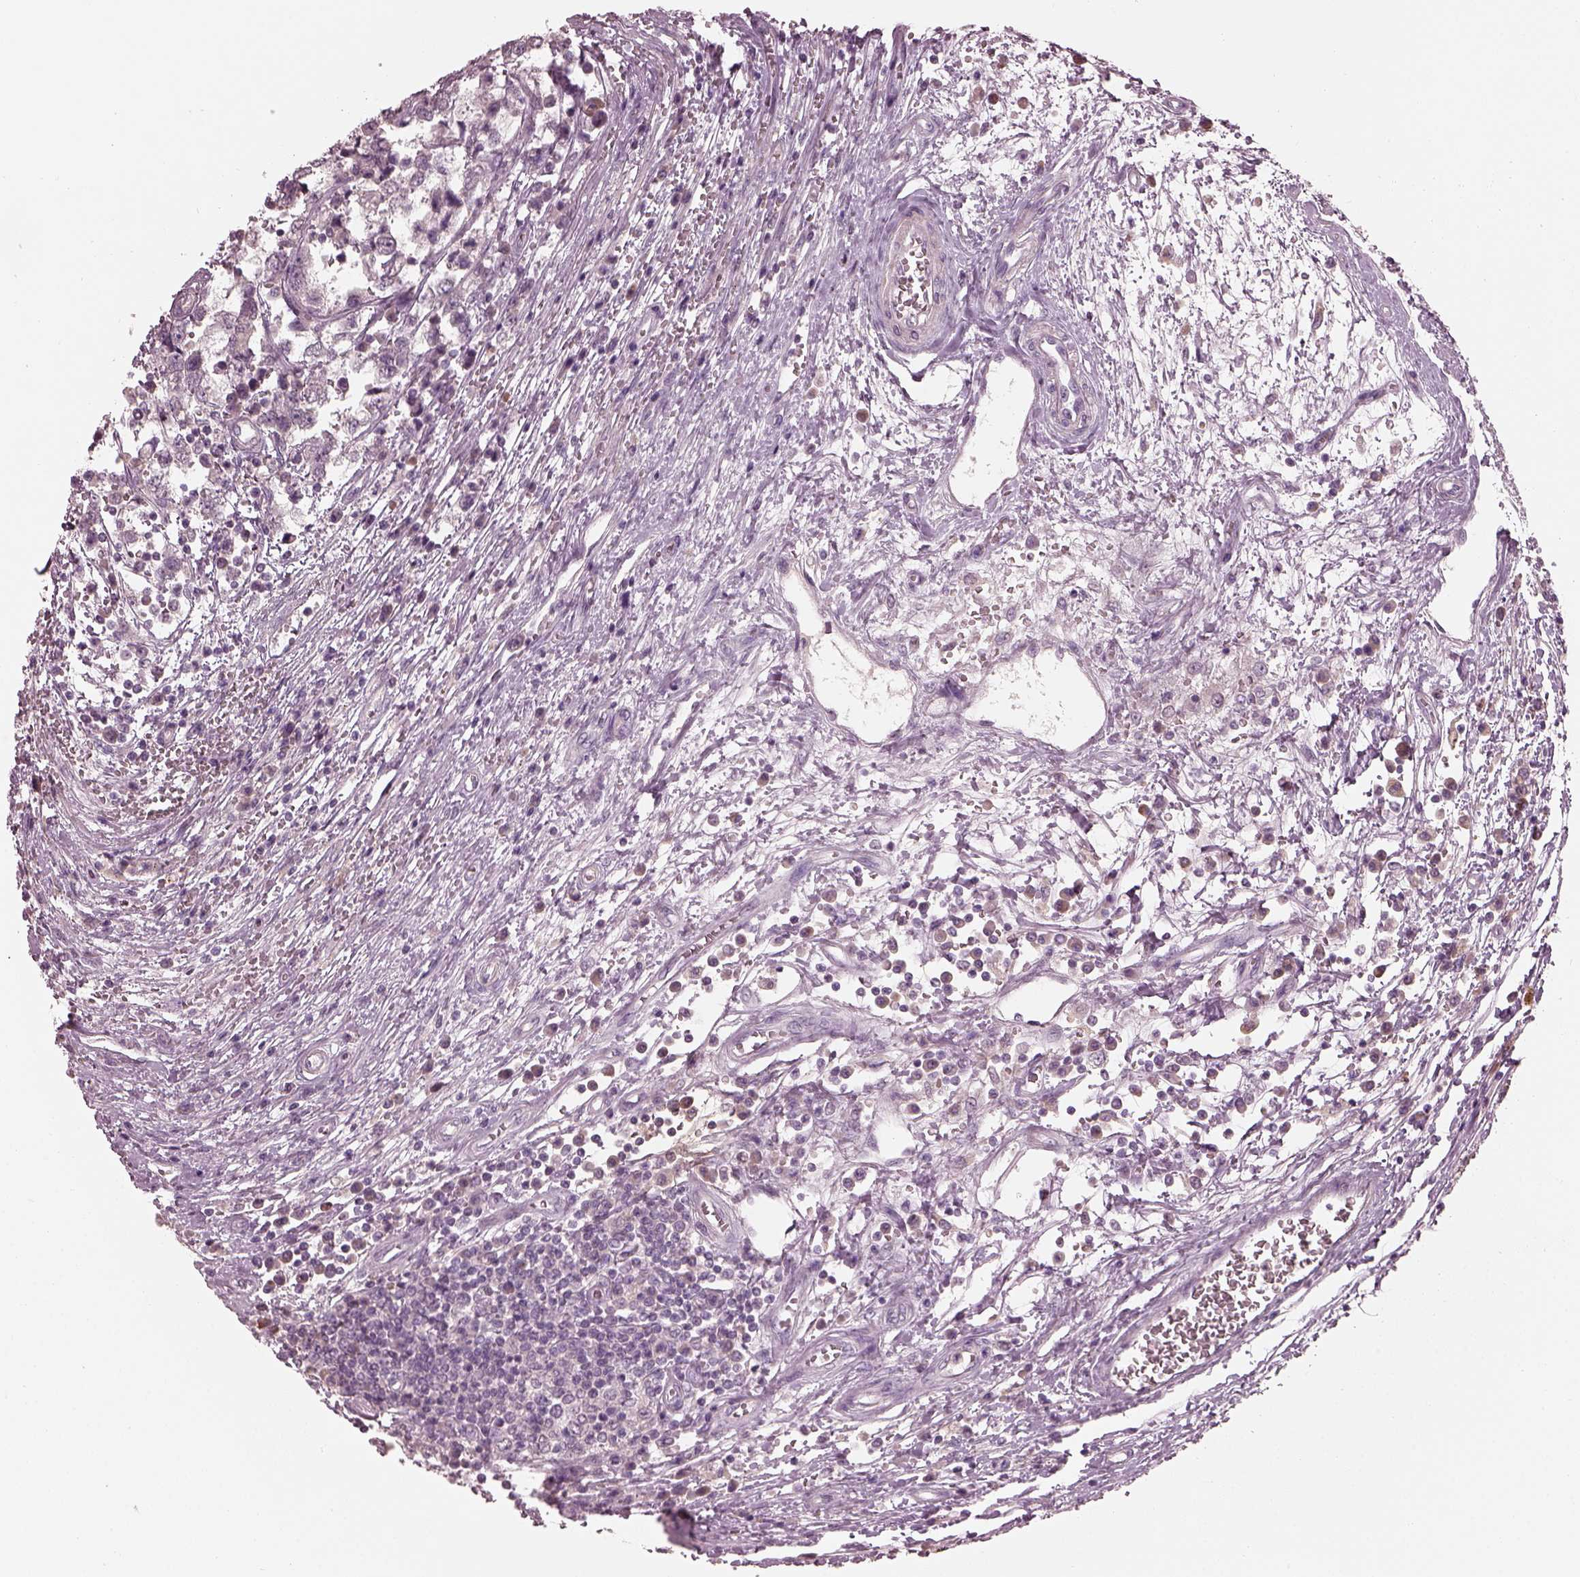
{"staining": {"intensity": "negative", "quantity": "none", "location": "none"}, "tissue": "testis cancer", "cell_type": "Tumor cells", "image_type": "cancer", "snomed": [{"axis": "morphology", "description": "Normal tissue, NOS"}, {"axis": "morphology", "description": "Seminoma, NOS"}, {"axis": "topography", "description": "Testis"}, {"axis": "topography", "description": "Epididymis"}], "caption": "This is an IHC image of human testis seminoma. There is no expression in tumor cells.", "gene": "OPTC", "patient": {"sex": "male", "age": 34}}